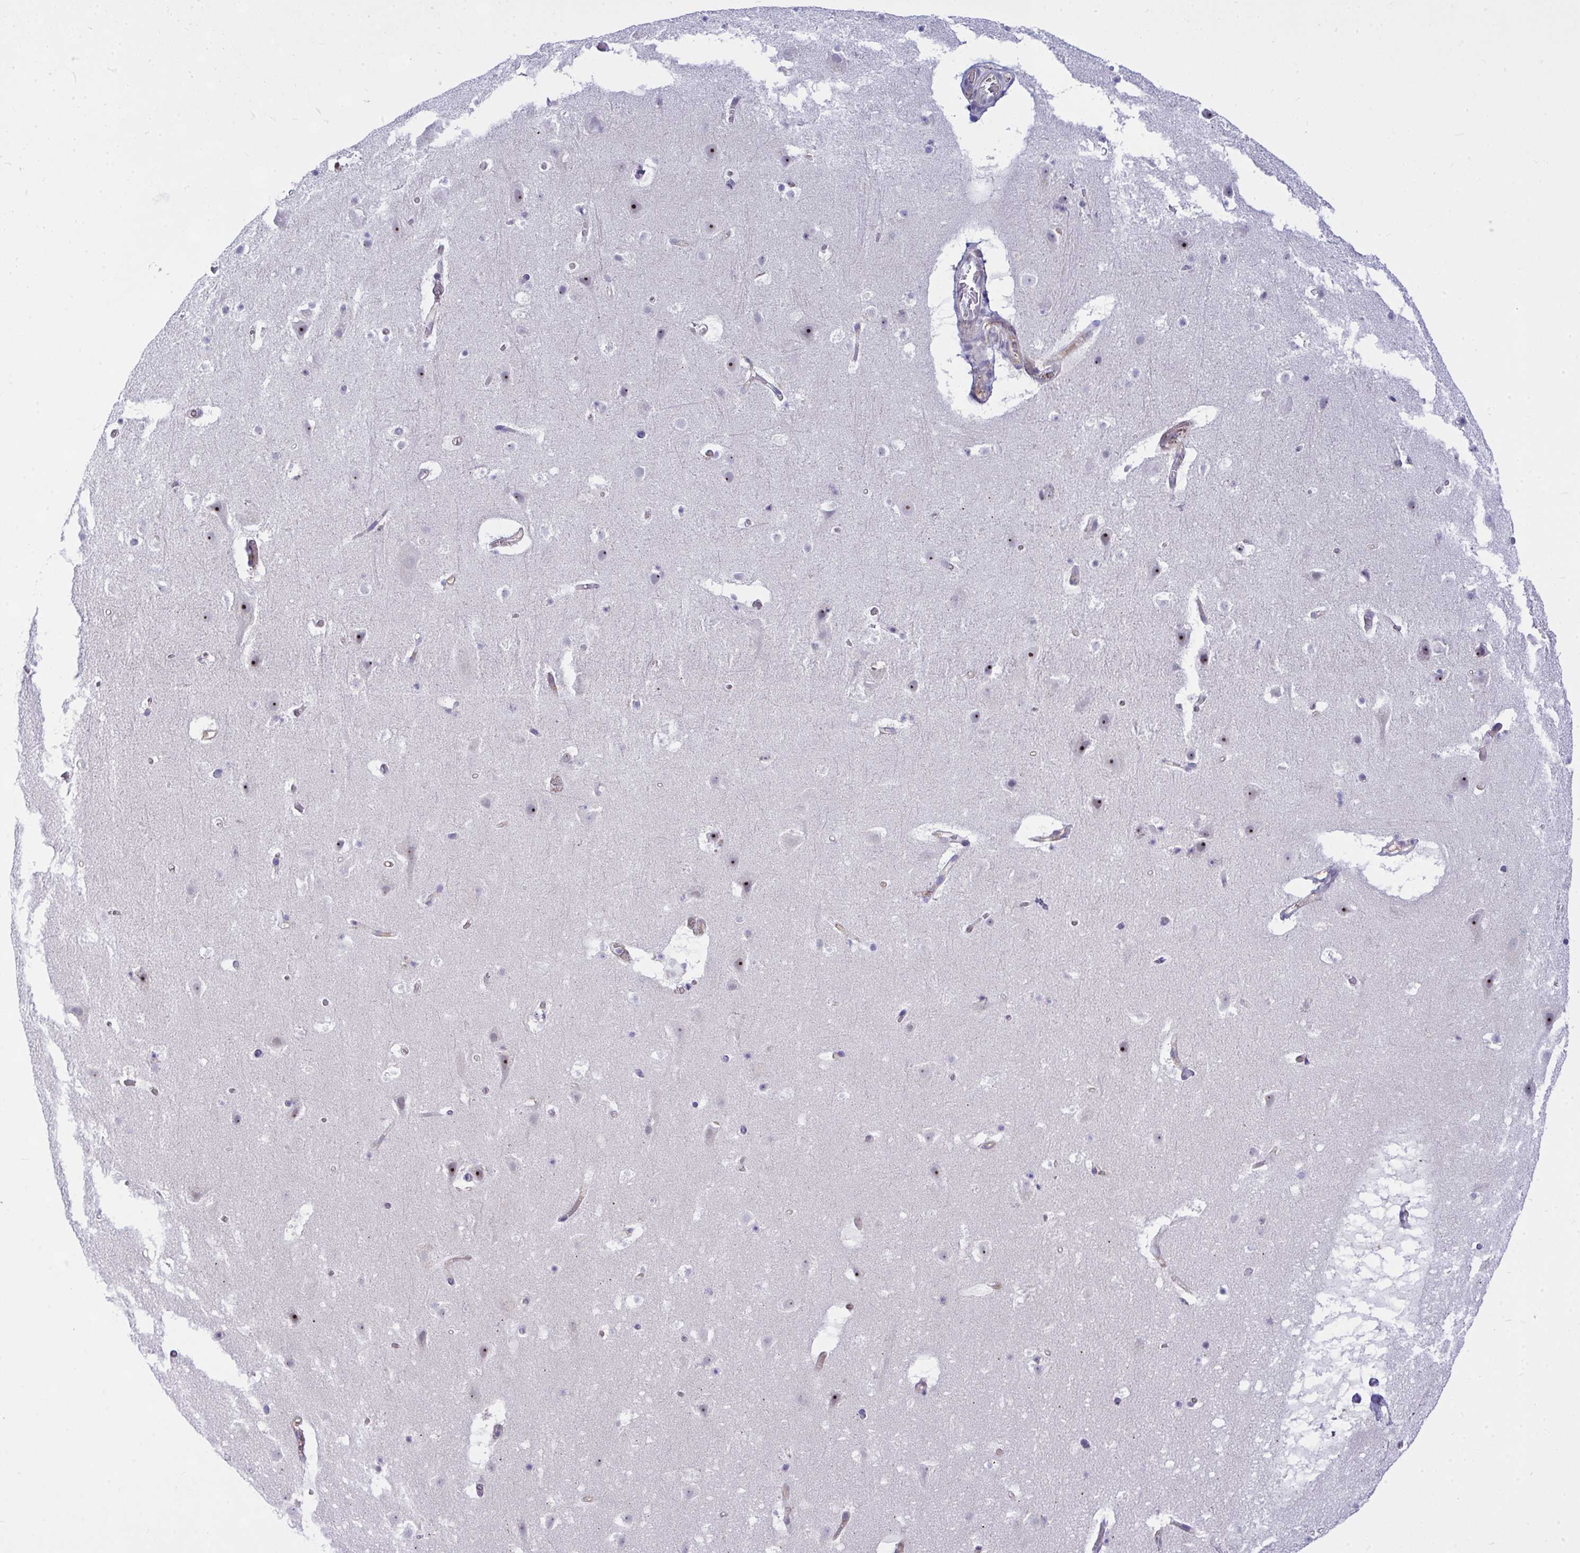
{"staining": {"intensity": "negative", "quantity": "none", "location": "none"}, "tissue": "cerebral cortex", "cell_type": "Endothelial cells", "image_type": "normal", "snomed": [{"axis": "morphology", "description": "Normal tissue, NOS"}, {"axis": "topography", "description": "Cerebral cortex"}], "caption": "Immunohistochemistry (IHC) histopathology image of benign cerebral cortex: human cerebral cortex stained with DAB (3,3'-diaminobenzidine) demonstrates no significant protein expression in endothelial cells.", "gene": "NFXL1", "patient": {"sex": "female", "age": 42}}